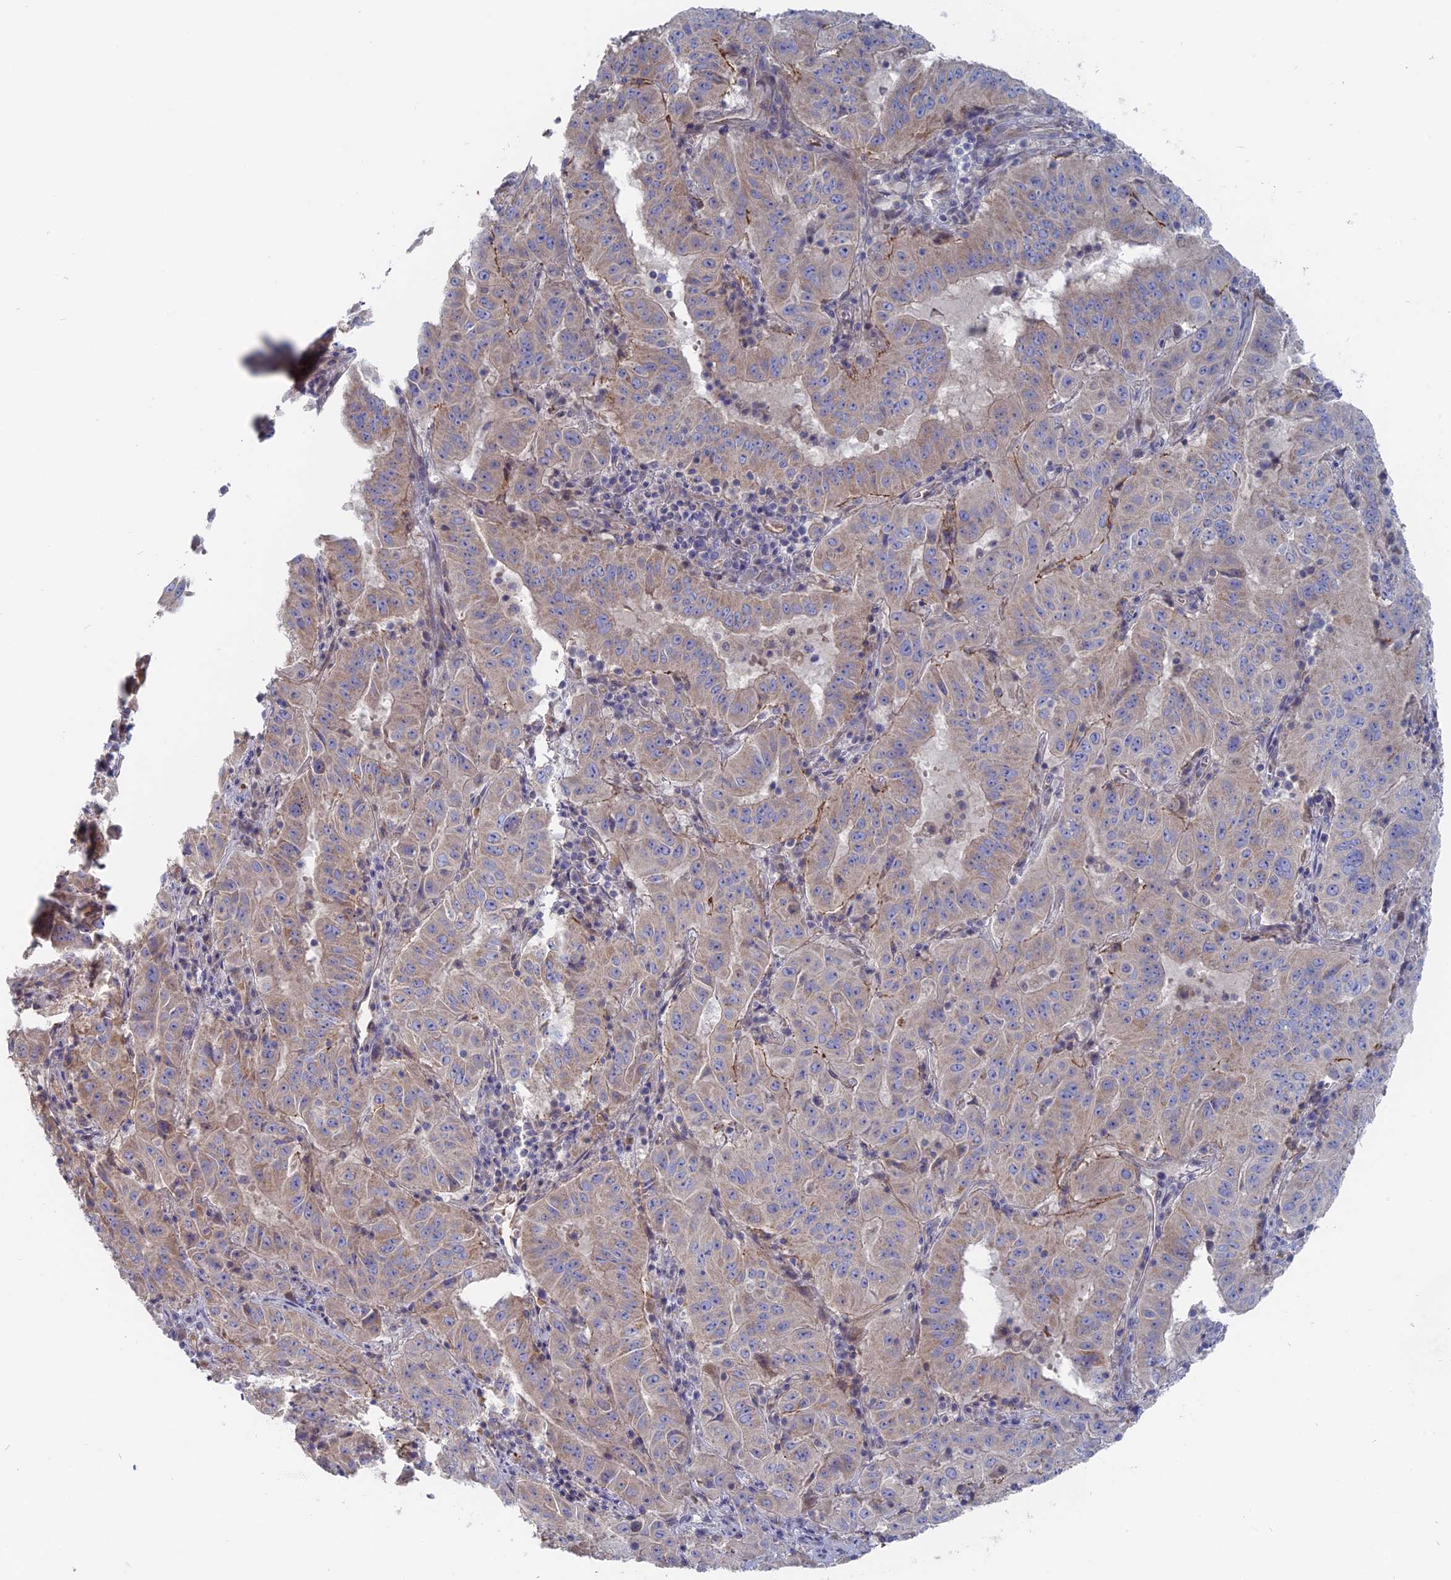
{"staining": {"intensity": "weak", "quantity": "25%-75%", "location": "cytoplasmic/membranous"}, "tissue": "pancreatic cancer", "cell_type": "Tumor cells", "image_type": "cancer", "snomed": [{"axis": "morphology", "description": "Adenocarcinoma, NOS"}, {"axis": "topography", "description": "Pancreas"}], "caption": "Weak cytoplasmic/membranous staining for a protein is present in approximately 25%-75% of tumor cells of pancreatic cancer using IHC.", "gene": "TBC1D30", "patient": {"sex": "male", "age": 63}}